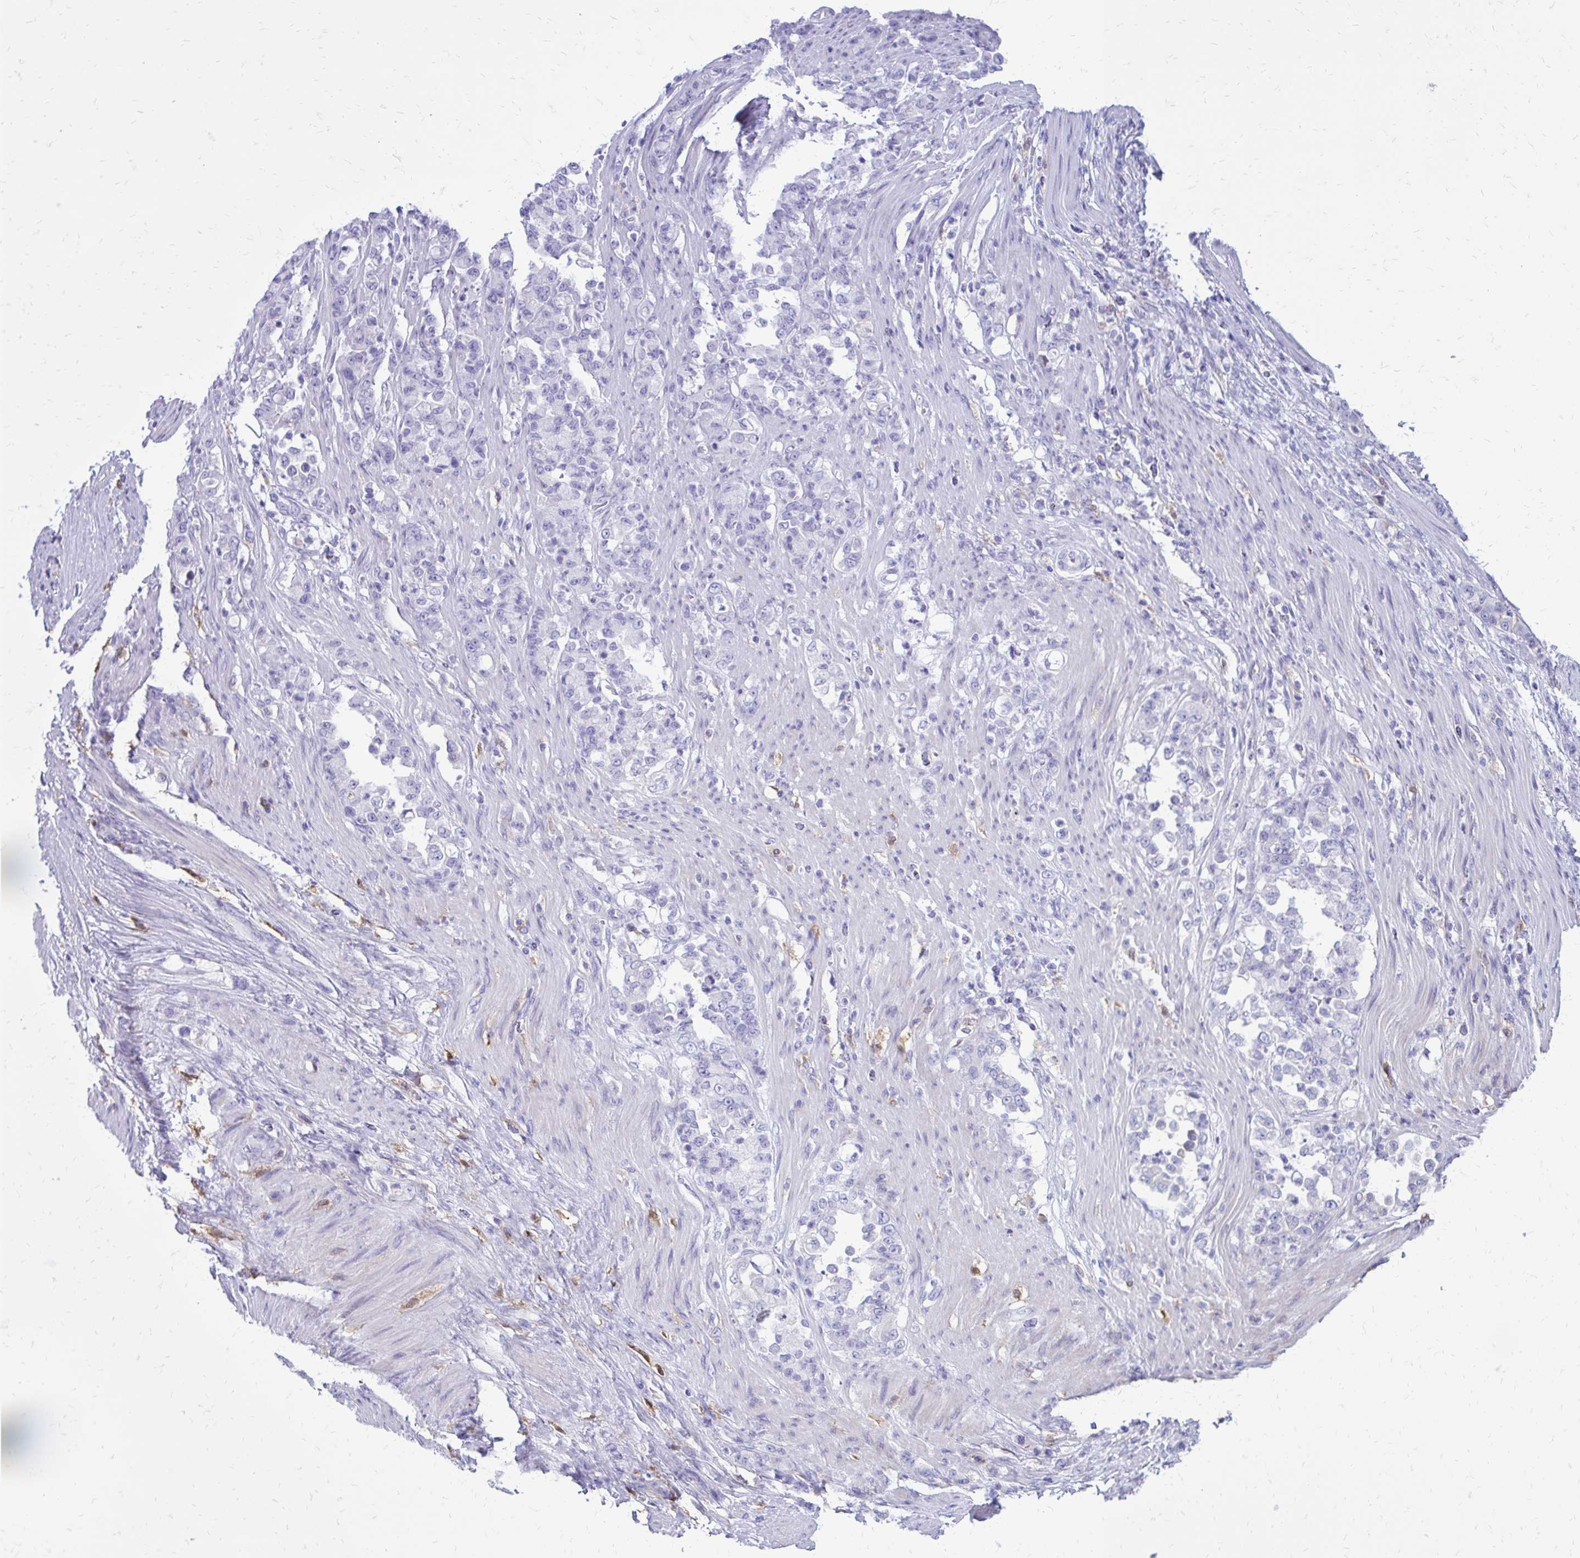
{"staining": {"intensity": "negative", "quantity": "none", "location": "none"}, "tissue": "stomach cancer", "cell_type": "Tumor cells", "image_type": "cancer", "snomed": [{"axis": "morphology", "description": "Normal tissue, NOS"}, {"axis": "morphology", "description": "Adenocarcinoma, NOS"}, {"axis": "topography", "description": "Stomach"}], "caption": "Immunohistochemistry (IHC) histopathology image of stomach adenocarcinoma stained for a protein (brown), which exhibits no positivity in tumor cells.", "gene": "SIGLEC11", "patient": {"sex": "female", "age": 79}}